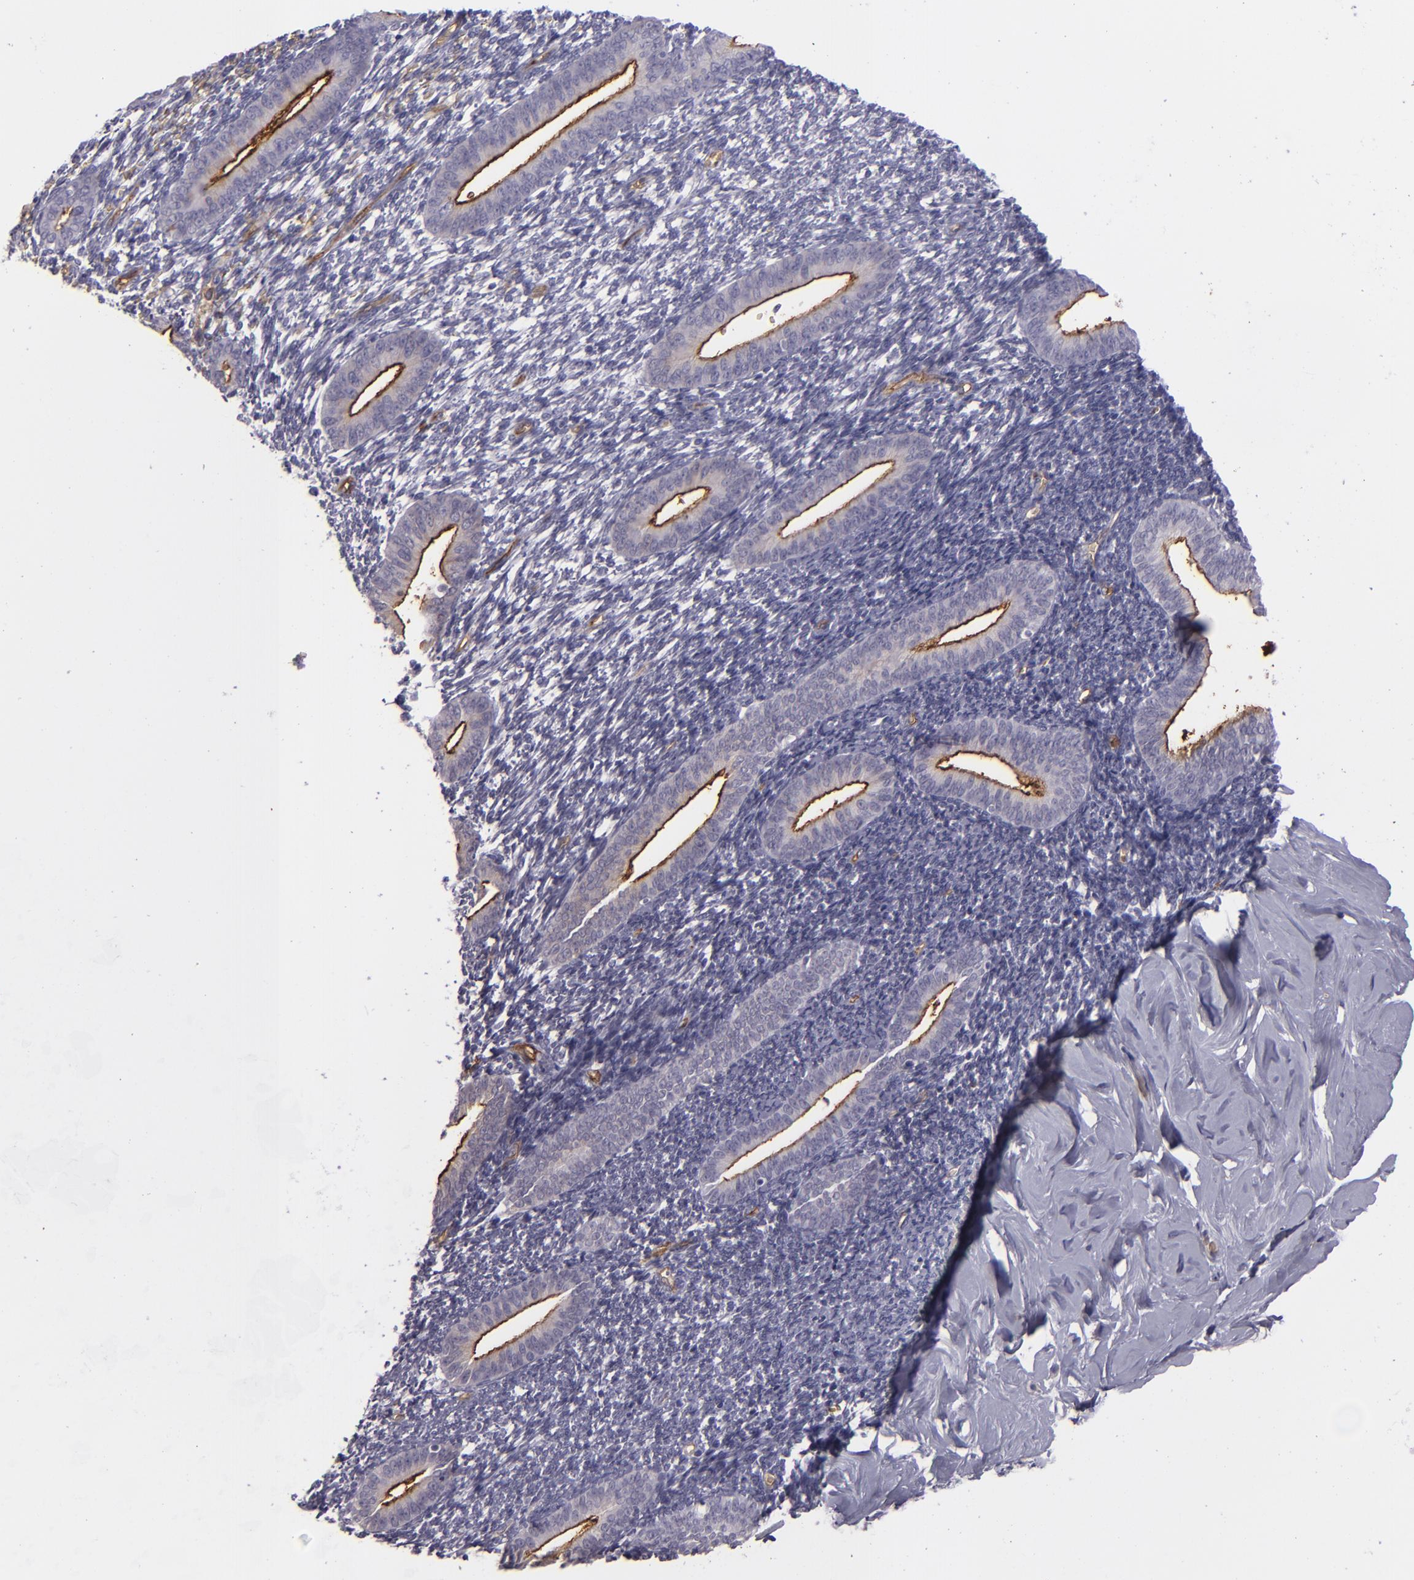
{"staining": {"intensity": "negative", "quantity": "none", "location": "none"}, "tissue": "endometrium", "cell_type": "Cells in endometrial stroma", "image_type": "normal", "snomed": [{"axis": "morphology", "description": "Normal tissue, NOS"}, {"axis": "topography", "description": "Smooth muscle"}, {"axis": "topography", "description": "Endometrium"}], "caption": "Immunohistochemistry (IHC) histopathology image of benign human endometrium stained for a protein (brown), which reveals no positivity in cells in endometrial stroma. Nuclei are stained in blue.", "gene": "ACE", "patient": {"sex": "female", "age": 57}}